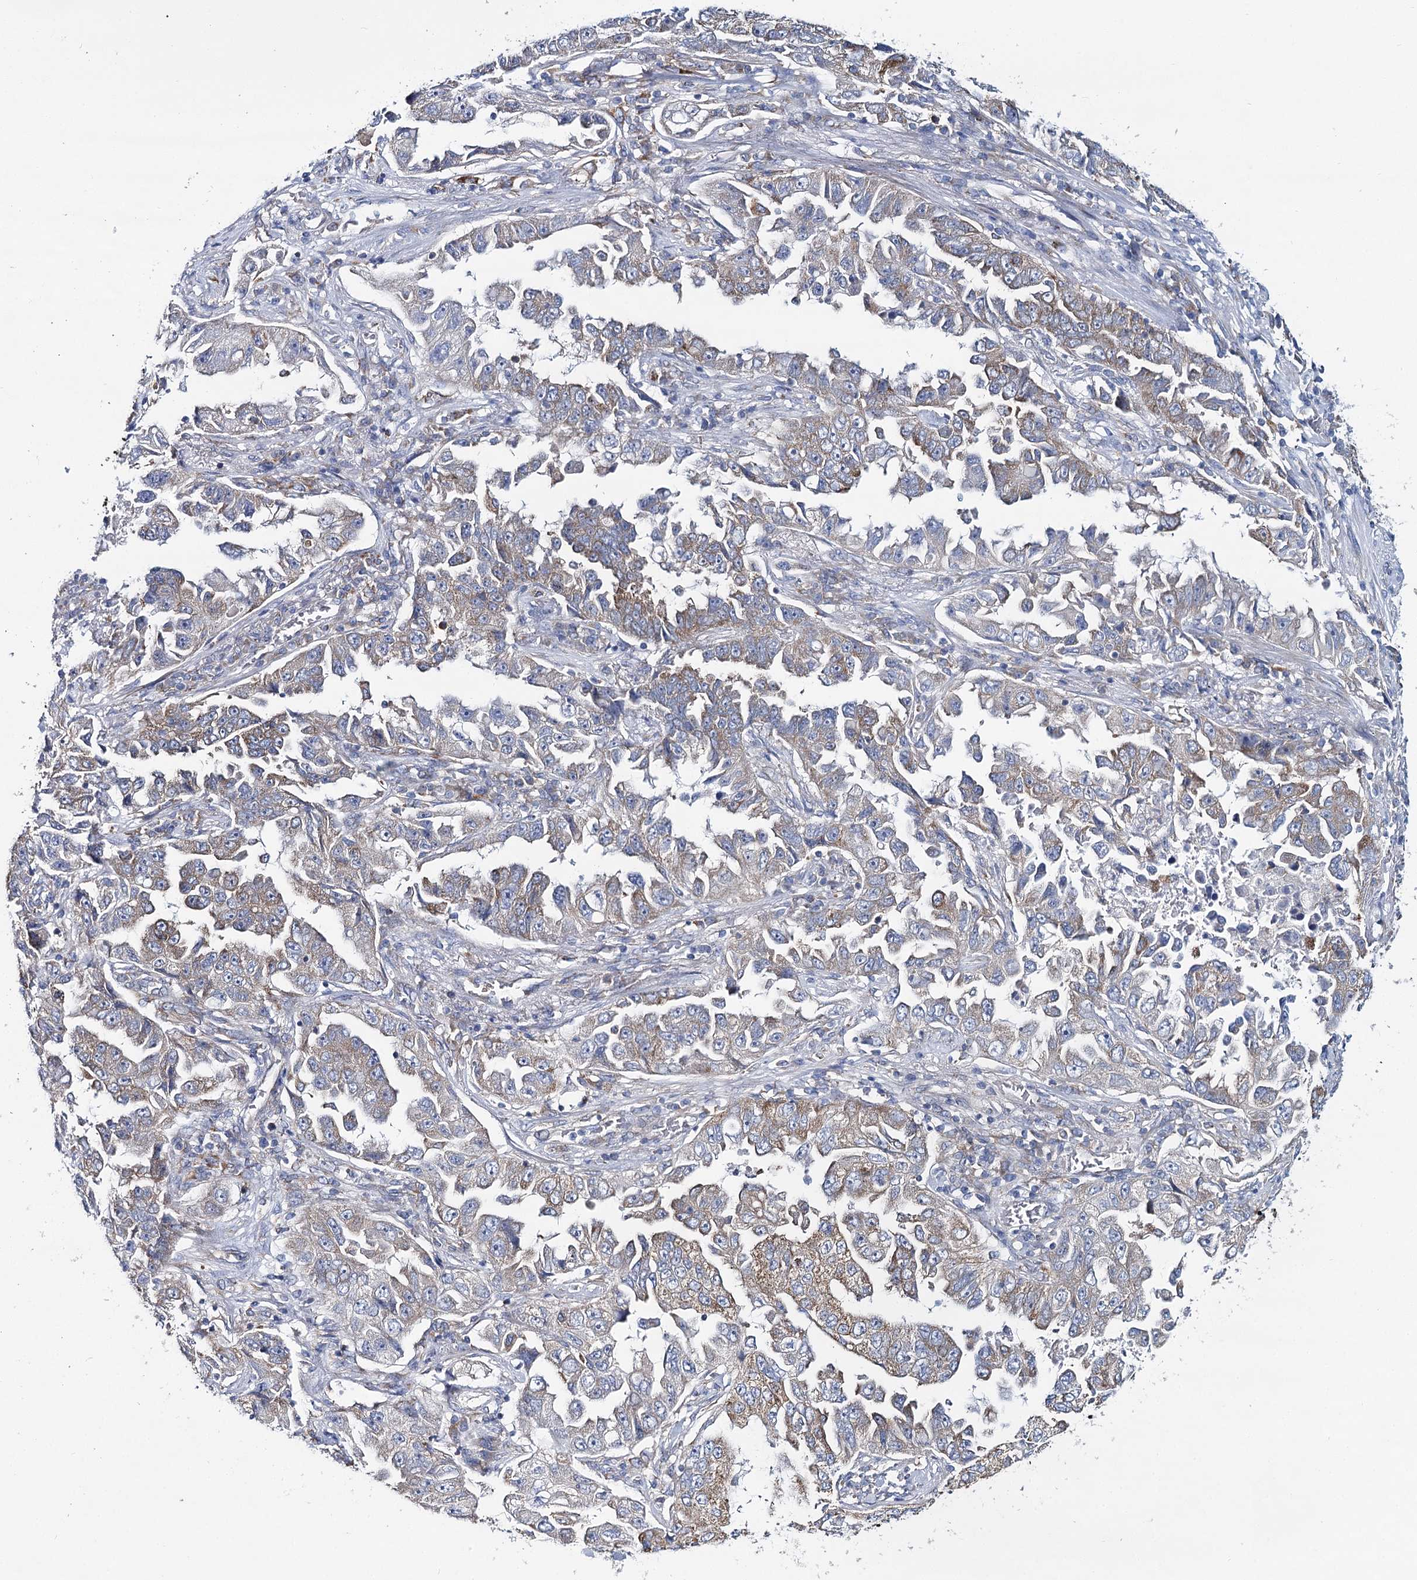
{"staining": {"intensity": "weak", "quantity": "25%-75%", "location": "cytoplasmic/membranous"}, "tissue": "lung cancer", "cell_type": "Tumor cells", "image_type": "cancer", "snomed": [{"axis": "morphology", "description": "Adenocarcinoma, NOS"}, {"axis": "topography", "description": "Lung"}], "caption": "Weak cytoplasmic/membranous positivity for a protein is appreciated in approximately 25%-75% of tumor cells of adenocarcinoma (lung) using immunohistochemistry.", "gene": "THUMPD3", "patient": {"sex": "female", "age": 51}}